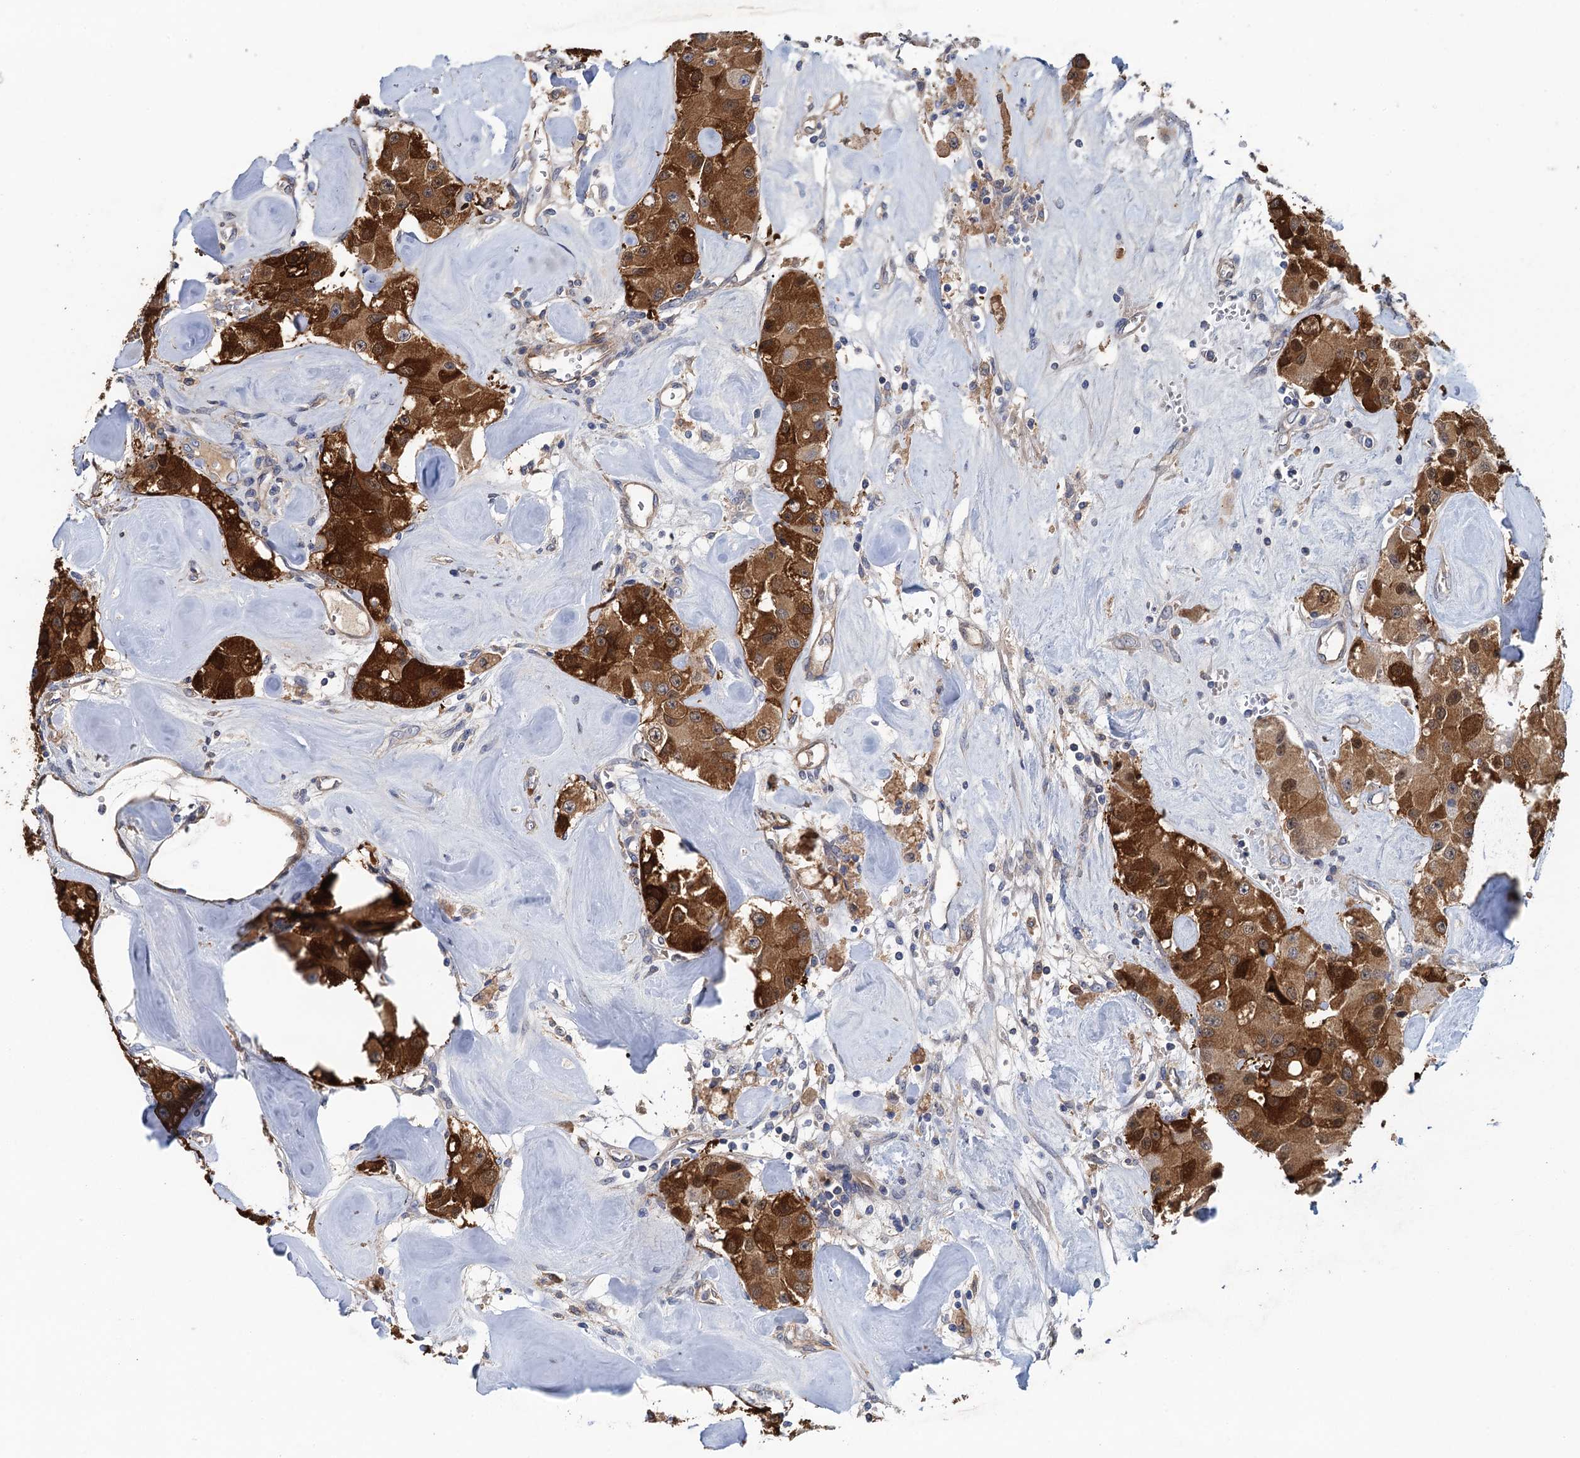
{"staining": {"intensity": "strong", "quantity": ">75%", "location": "cytoplasmic/membranous"}, "tissue": "carcinoid", "cell_type": "Tumor cells", "image_type": "cancer", "snomed": [{"axis": "morphology", "description": "Carcinoid, malignant, NOS"}, {"axis": "topography", "description": "Pancreas"}], "caption": "DAB (3,3'-diaminobenzidine) immunohistochemical staining of carcinoid demonstrates strong cytoplasmic/membranous protein staining in about >75% of tumor cells. (DAB (3,3'-diaminobenzidine) = brown stain, brightfield microscopy at high magnification).", "gene": "RSAD2", "patient": {"sex": "male", "age": 41}}